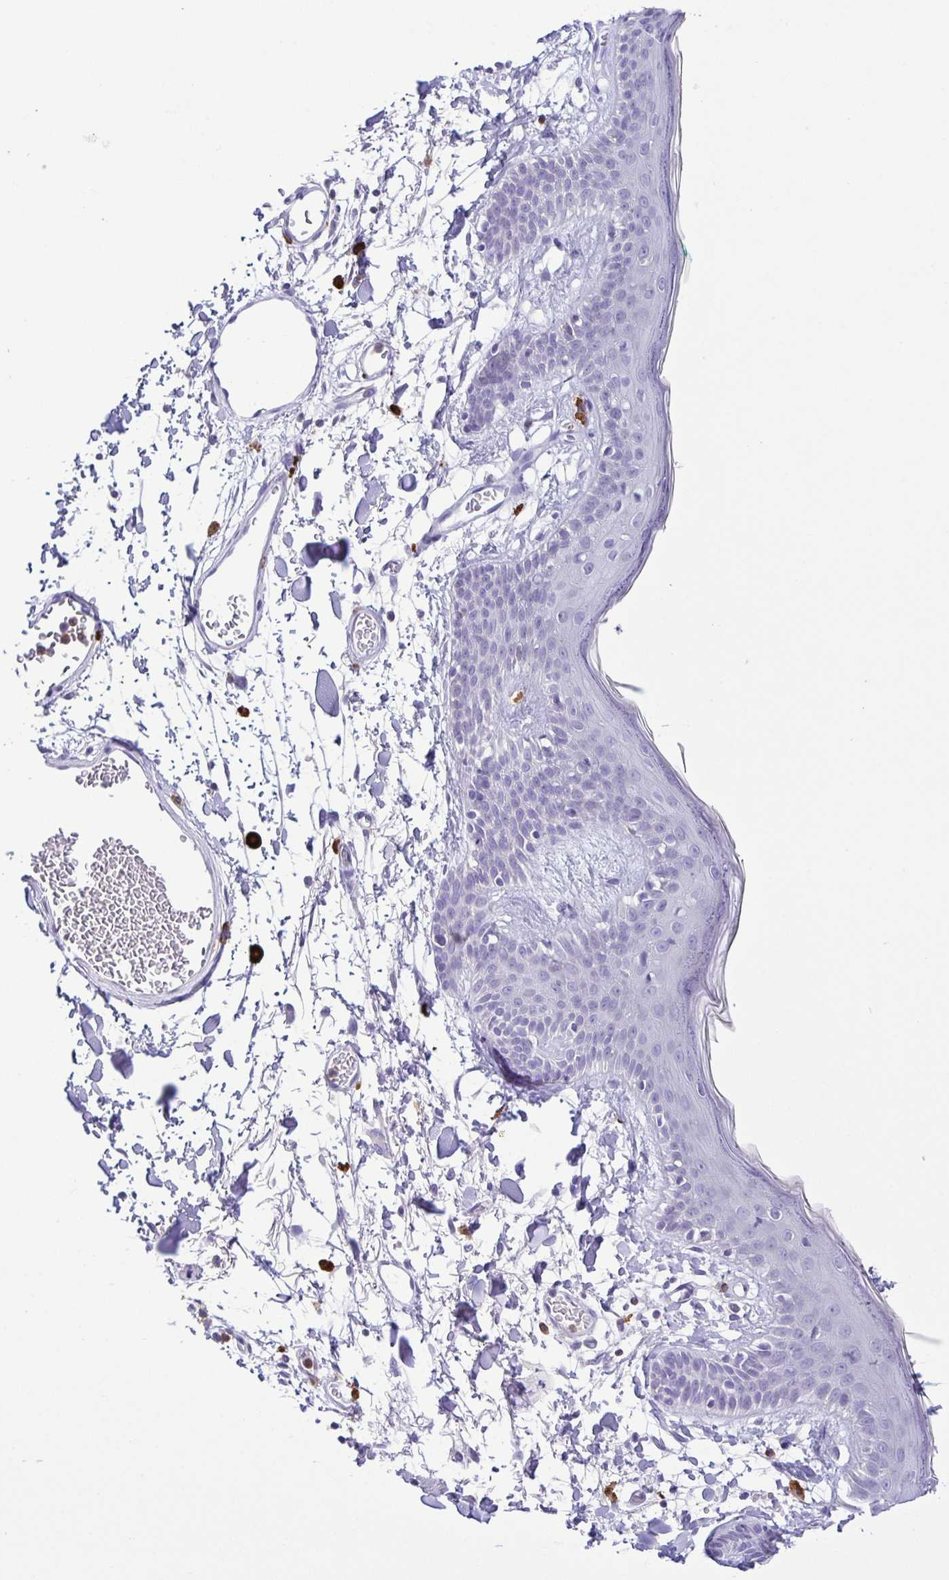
{"staining": {"intensity": "negative", "quantity": "none", "location": "none"}, "tissue": "skin", "cell_type": "Fibroblasts", "image_type": "normal", "snomed": [{"axis": "morphology", "description": "Normal tissue, NOS"}, {"axis": "topography", "description": "Skin"}], "caption": "Skin stained for a protein using IHC demonstrates no staining fibroblasts.", "gene": "PGLYRP1", "patient": {"sex": "male", "age": 79}}